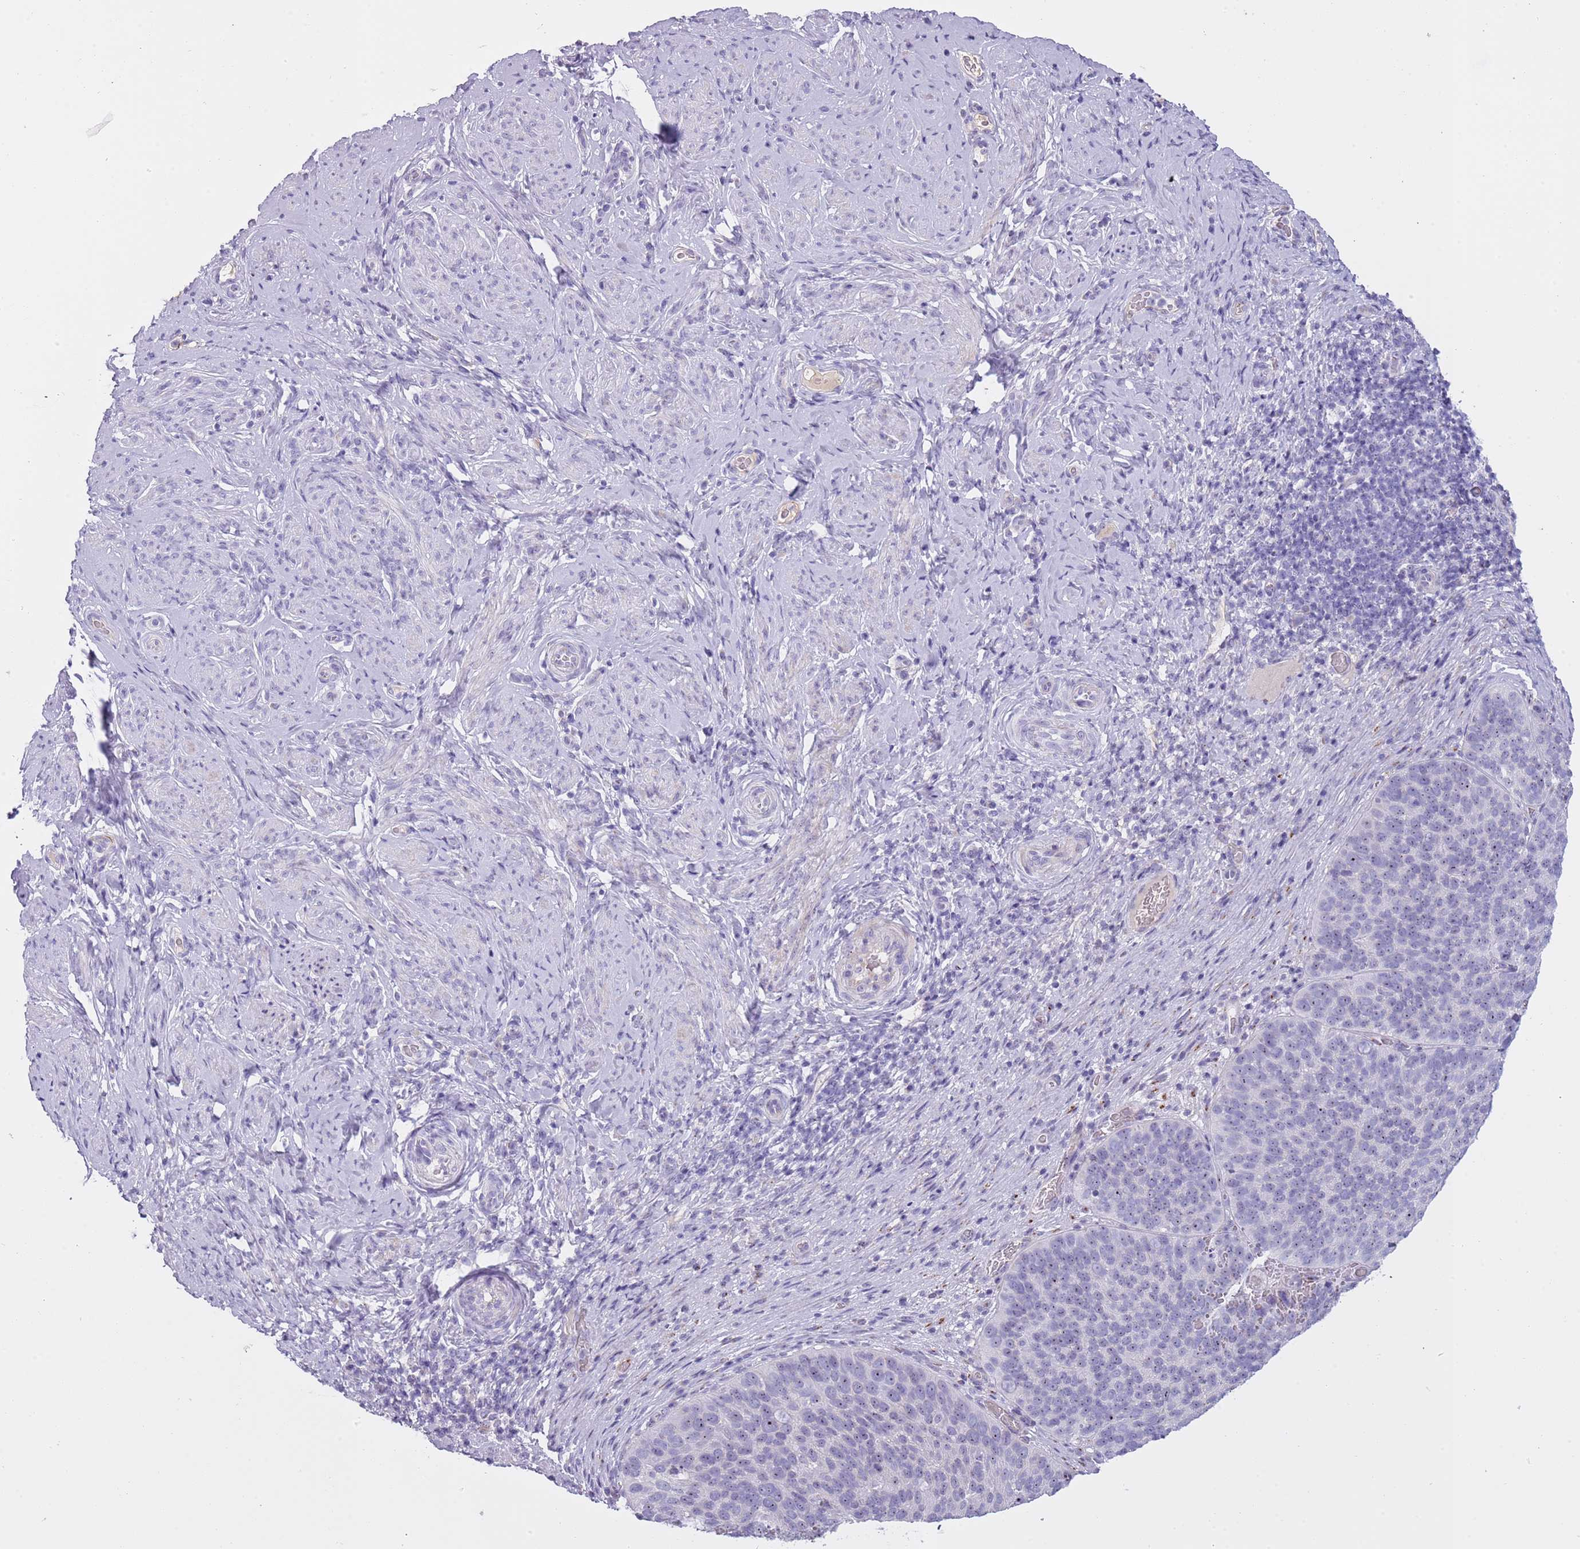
{"staining": {"intensity": "negative", "quantity": "none", "location": "none"}, "tissue": "cervical cancer", "cell_type": "Tumor cells", "image_type": "cancer", "snomed": [{"axis": "morphology", "description": "Squamous cell carcinoma, NOS"}, {"axis": "topography", "description": "Cervix"}], "caption": "The image displays no staining of tumor cells in cervical cancer.", "gene": "NBPF6", "patient": {"sex": "female", "age": 80}}